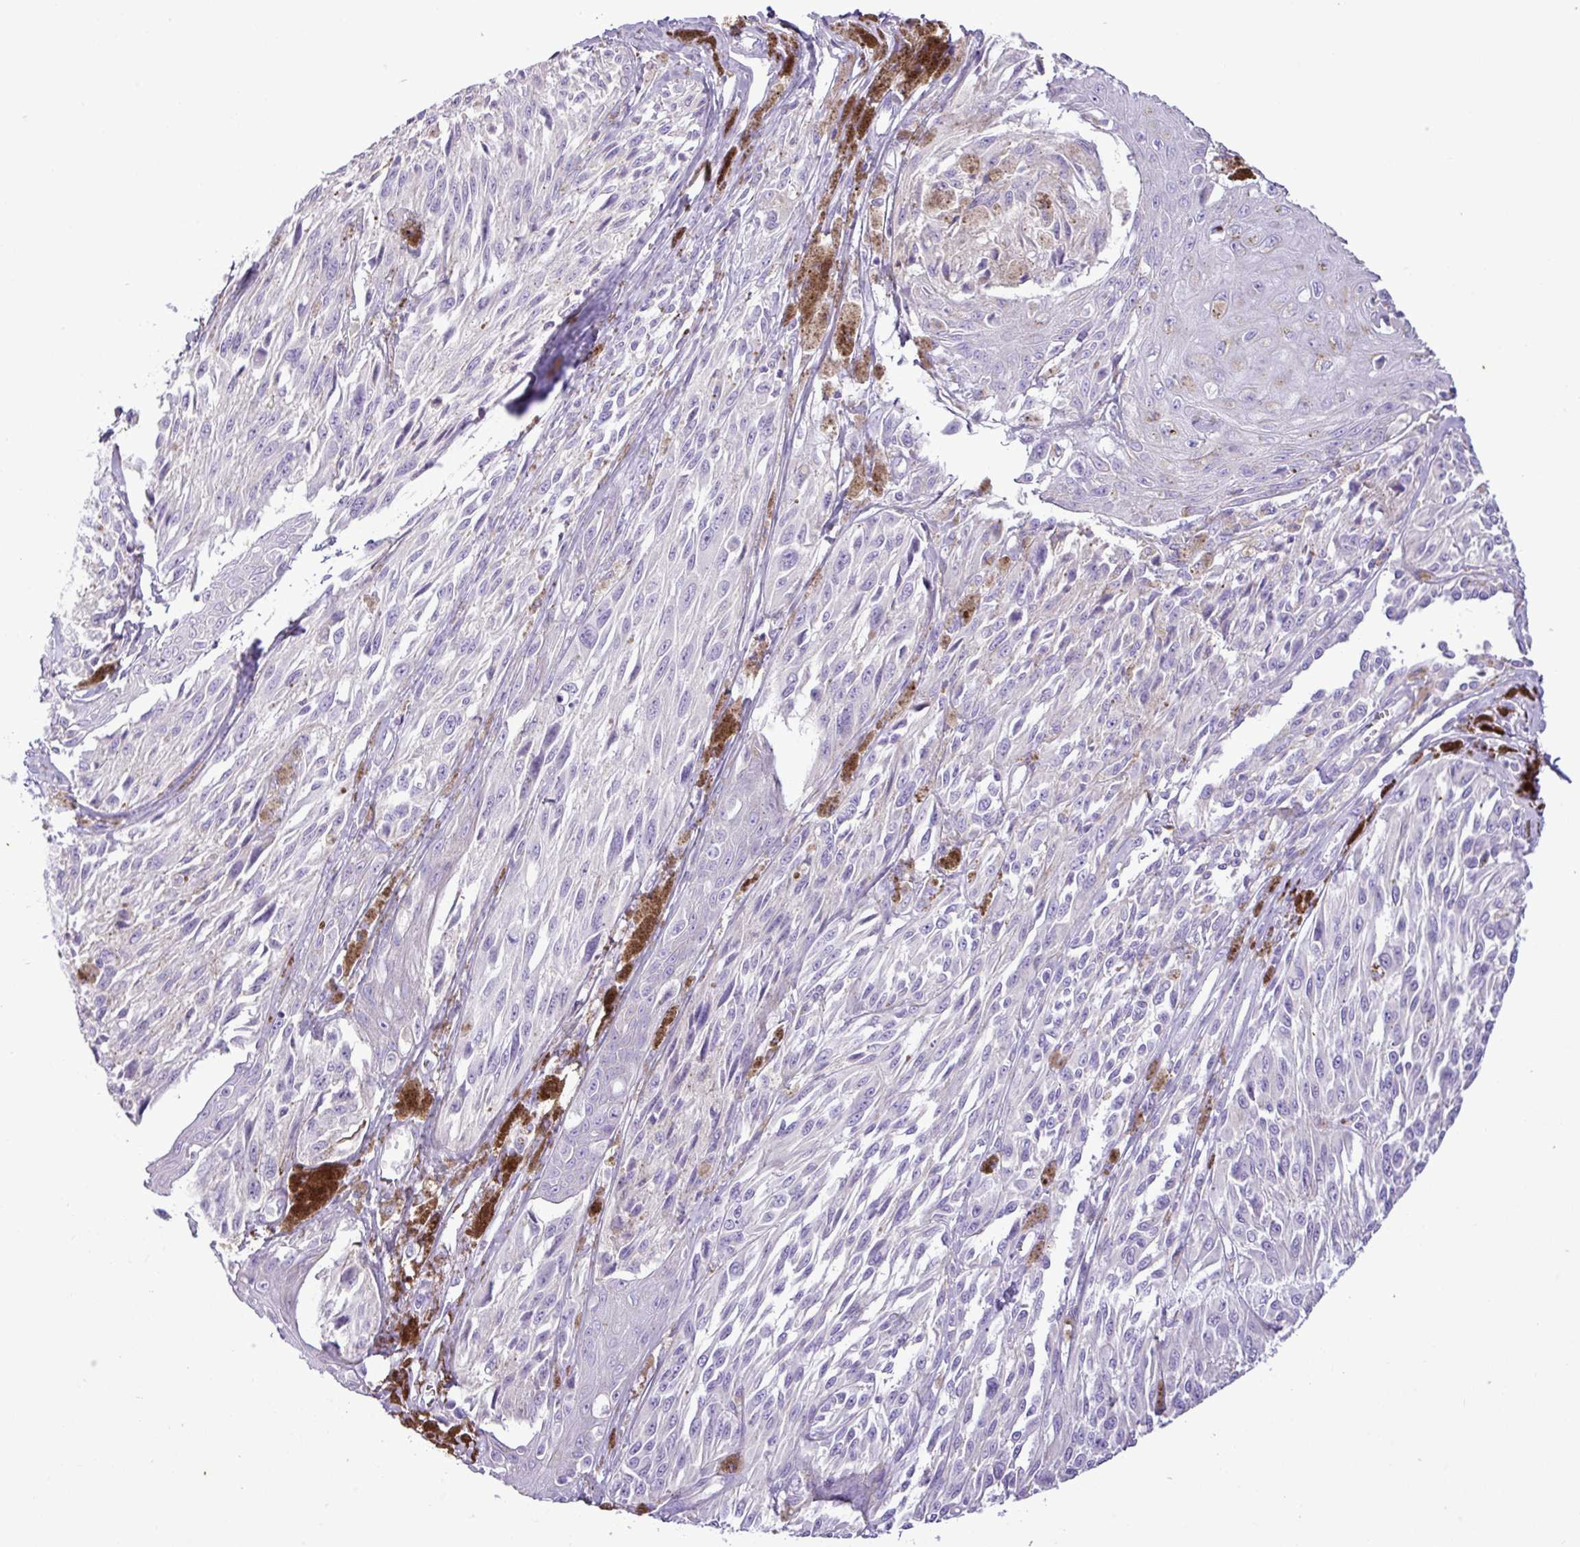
{"staining": {"intensity": "negative", "quantity": "none", "location": "none"}, "tissue": "melanoma", "cell_type": "Tumor cells", "image_type": "cancer", "snomed": [{"axis": "morphology", "description": "Malignant melanoma, NOS"}, {"axis": "topography", "description": "Skin"}], "caption": "Immunohistochemical staining of melanoma reveals no significant expression in tumor cells.", "gene": "ZNF334", "patient": {"sex": "male", "age": 94}}